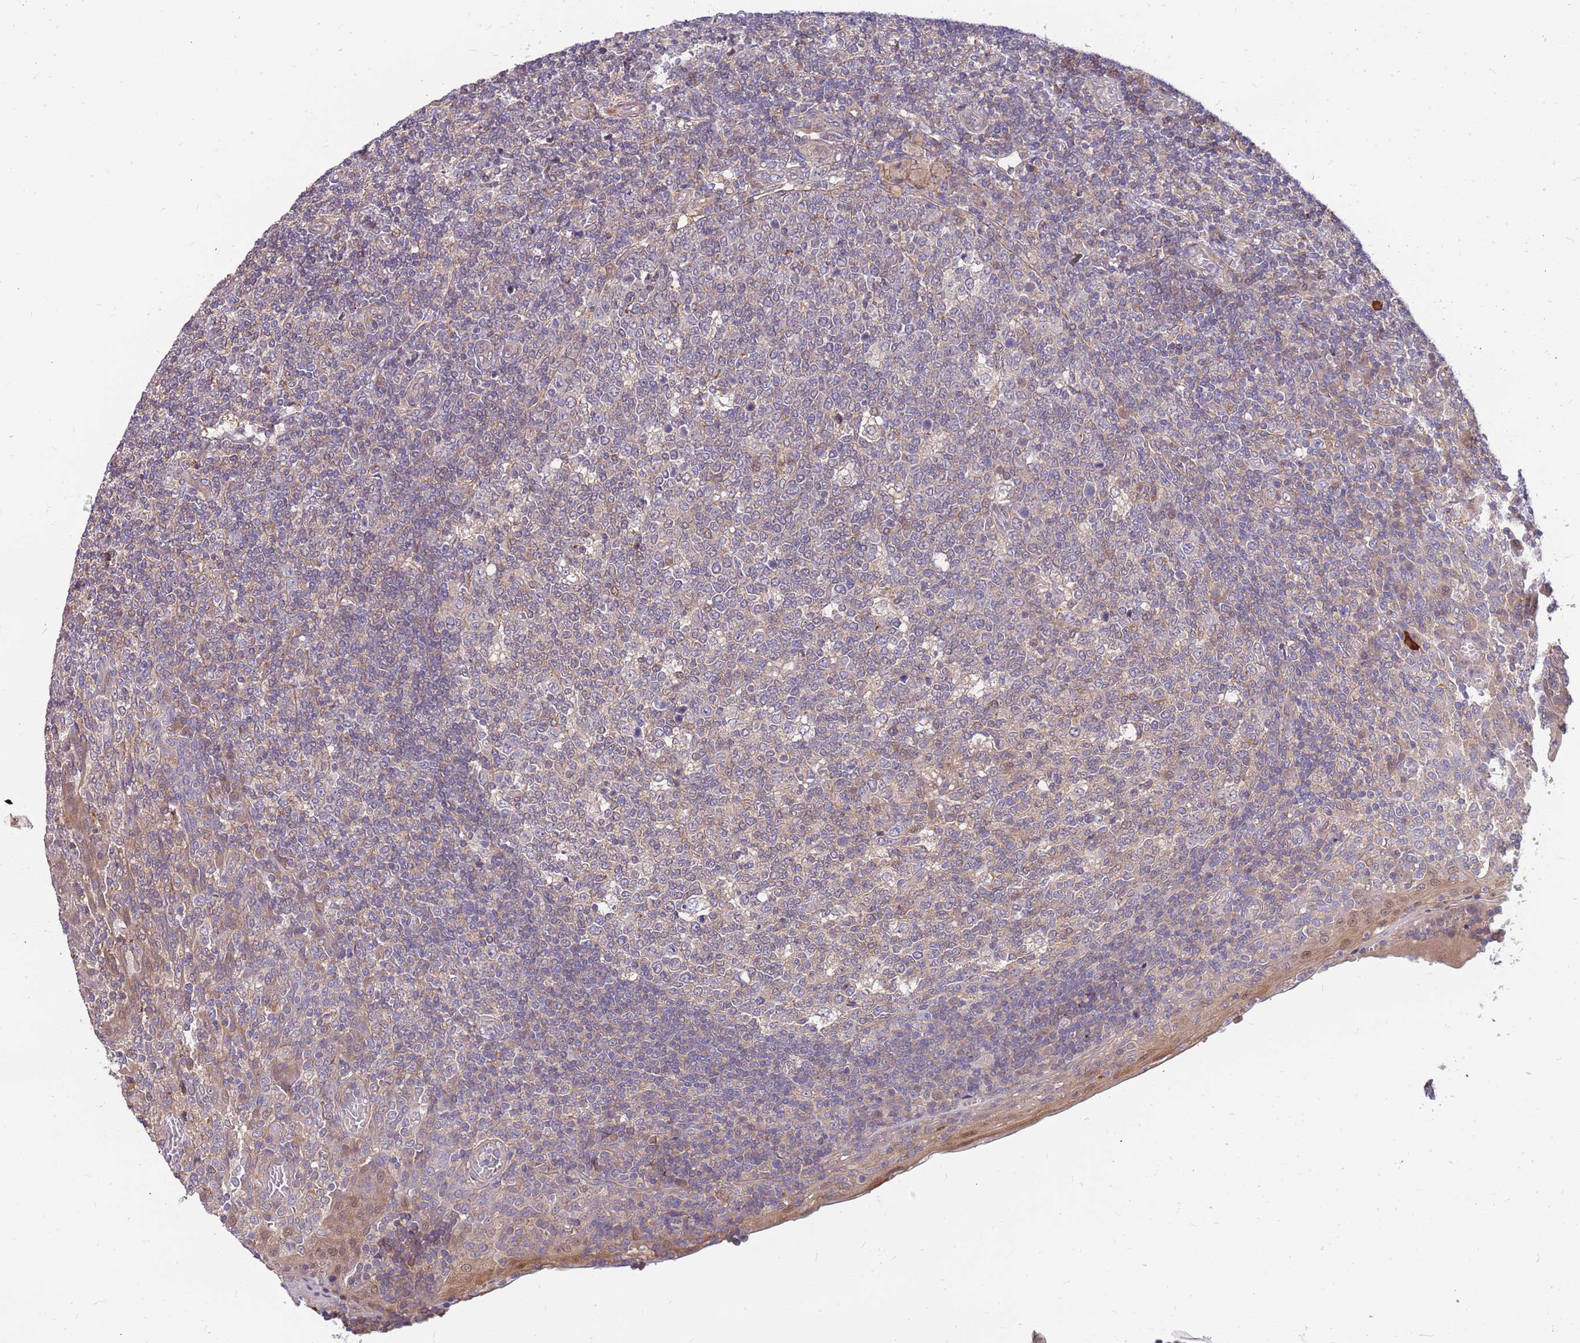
{"staining": {"intensity": "negative", "quantity": "none", "location": "none"}, "tissue": "tonsil", "cell_type": "Germinal center cells", "image_type": "normal", "snomed": [{"axis": "morphology", "description": "Normal tissue, NOS"}, {"axis": "topography", "description": "Tonsil"}], "caption": "The immunohistochemistry (IHC) image has no significant staining in germinal center cells of tonsil.", "gene": "MVD", "patient": {"sex": "female", "age": 19}}